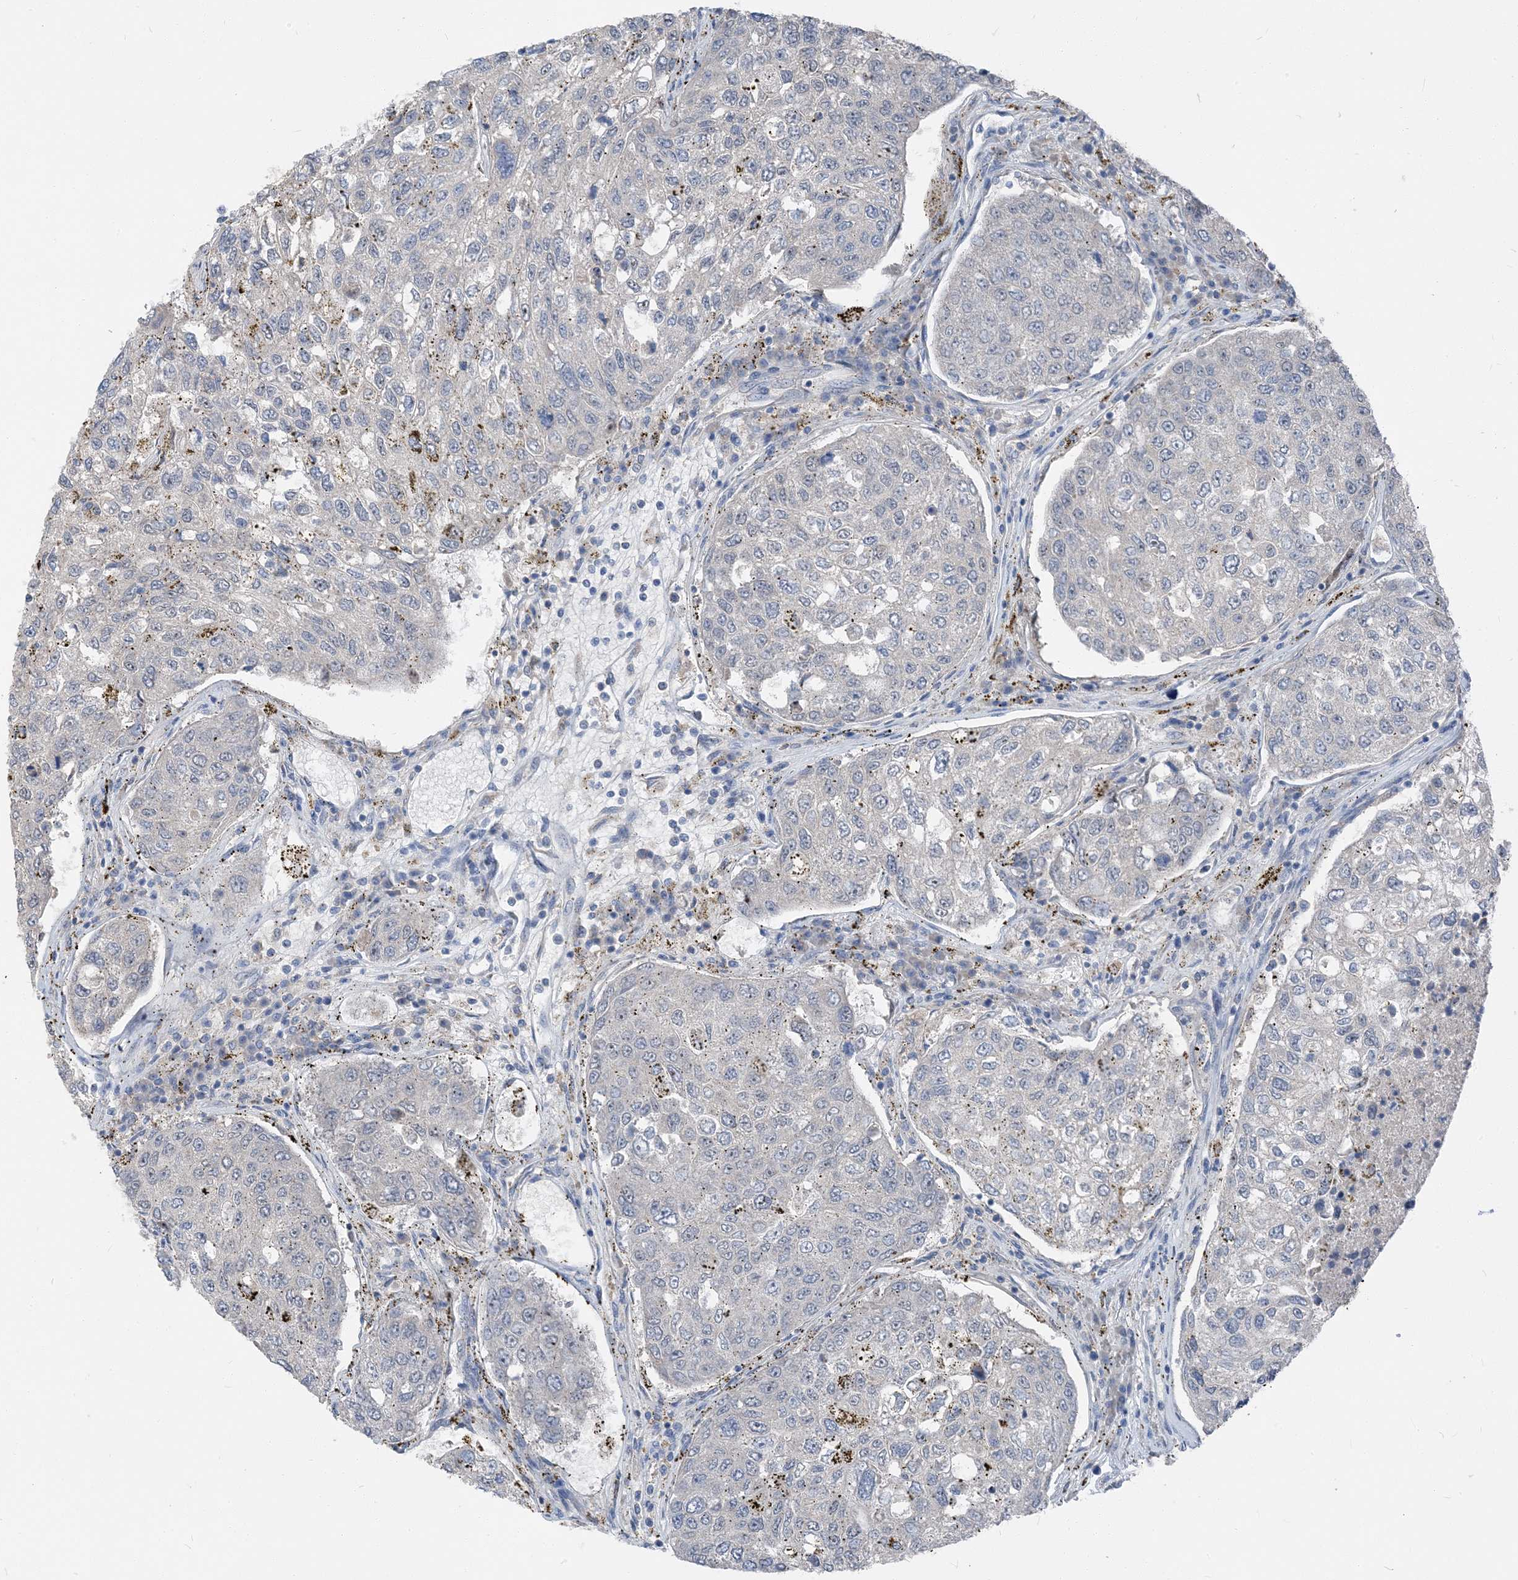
{"staining": {"intensity": "negative", "quantity": "none", "location": "none"}, "tissue": "urothelial cancer", "cell_type": "Tumor cells", "image_type": "cancer", "snomed": [{"axis": "morphology", "description": "Urothelial carcinoma, High grade"}, {"axis": "topography", "description": "Lymph node"}, {"axis": "topography", "description": "Urinary bladder"}], "caption": "An immunohistochemistry photomicrograph of high-grade urothelial carcinoma is shown. There is no staining in tumor cells of high-grade urothelial carcinoma.", "gene": "NCOA7", "patient": {"sex": "male", "age": 51}}